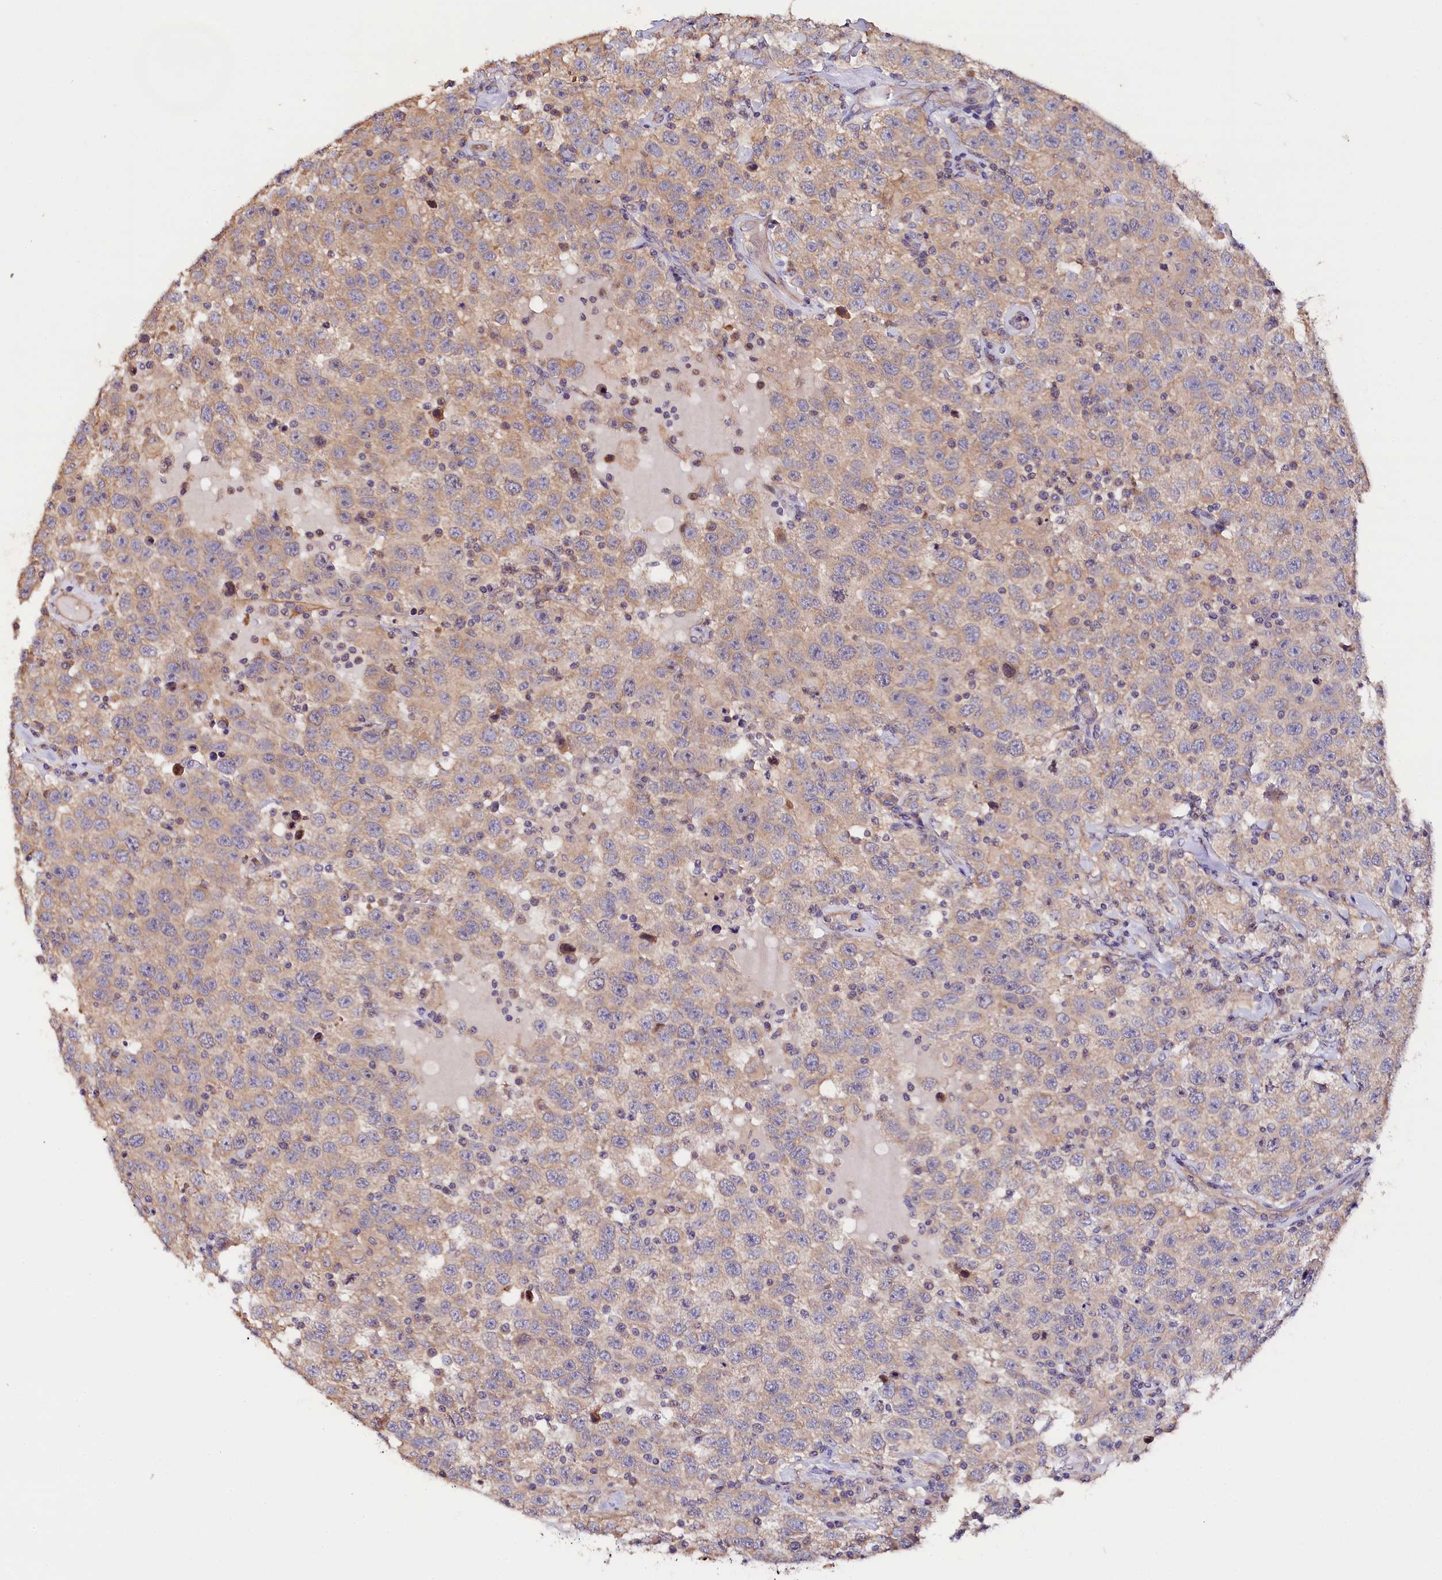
{"staining": {"intensity": "weak", "quantity": "25%-75%", "location": "cytoplasmic/membranous"}, "tissue": "testis cancer", "cell_type": "Tumor cells", "image_type": "cancer", "snomed": [{"axis": "morphology", "description": "Seminoma, NOS"}, {"axis": "topography", "description": "Testis"}], "caption": "Testis cancer tissue demonstrates weak cytoplasmic/membranous positivity in about 25%-75% of tumor cells, visualized by immunohistochemistry.", "gene": "KATNB1", "patient": {"sex": "male", "age": 41}}